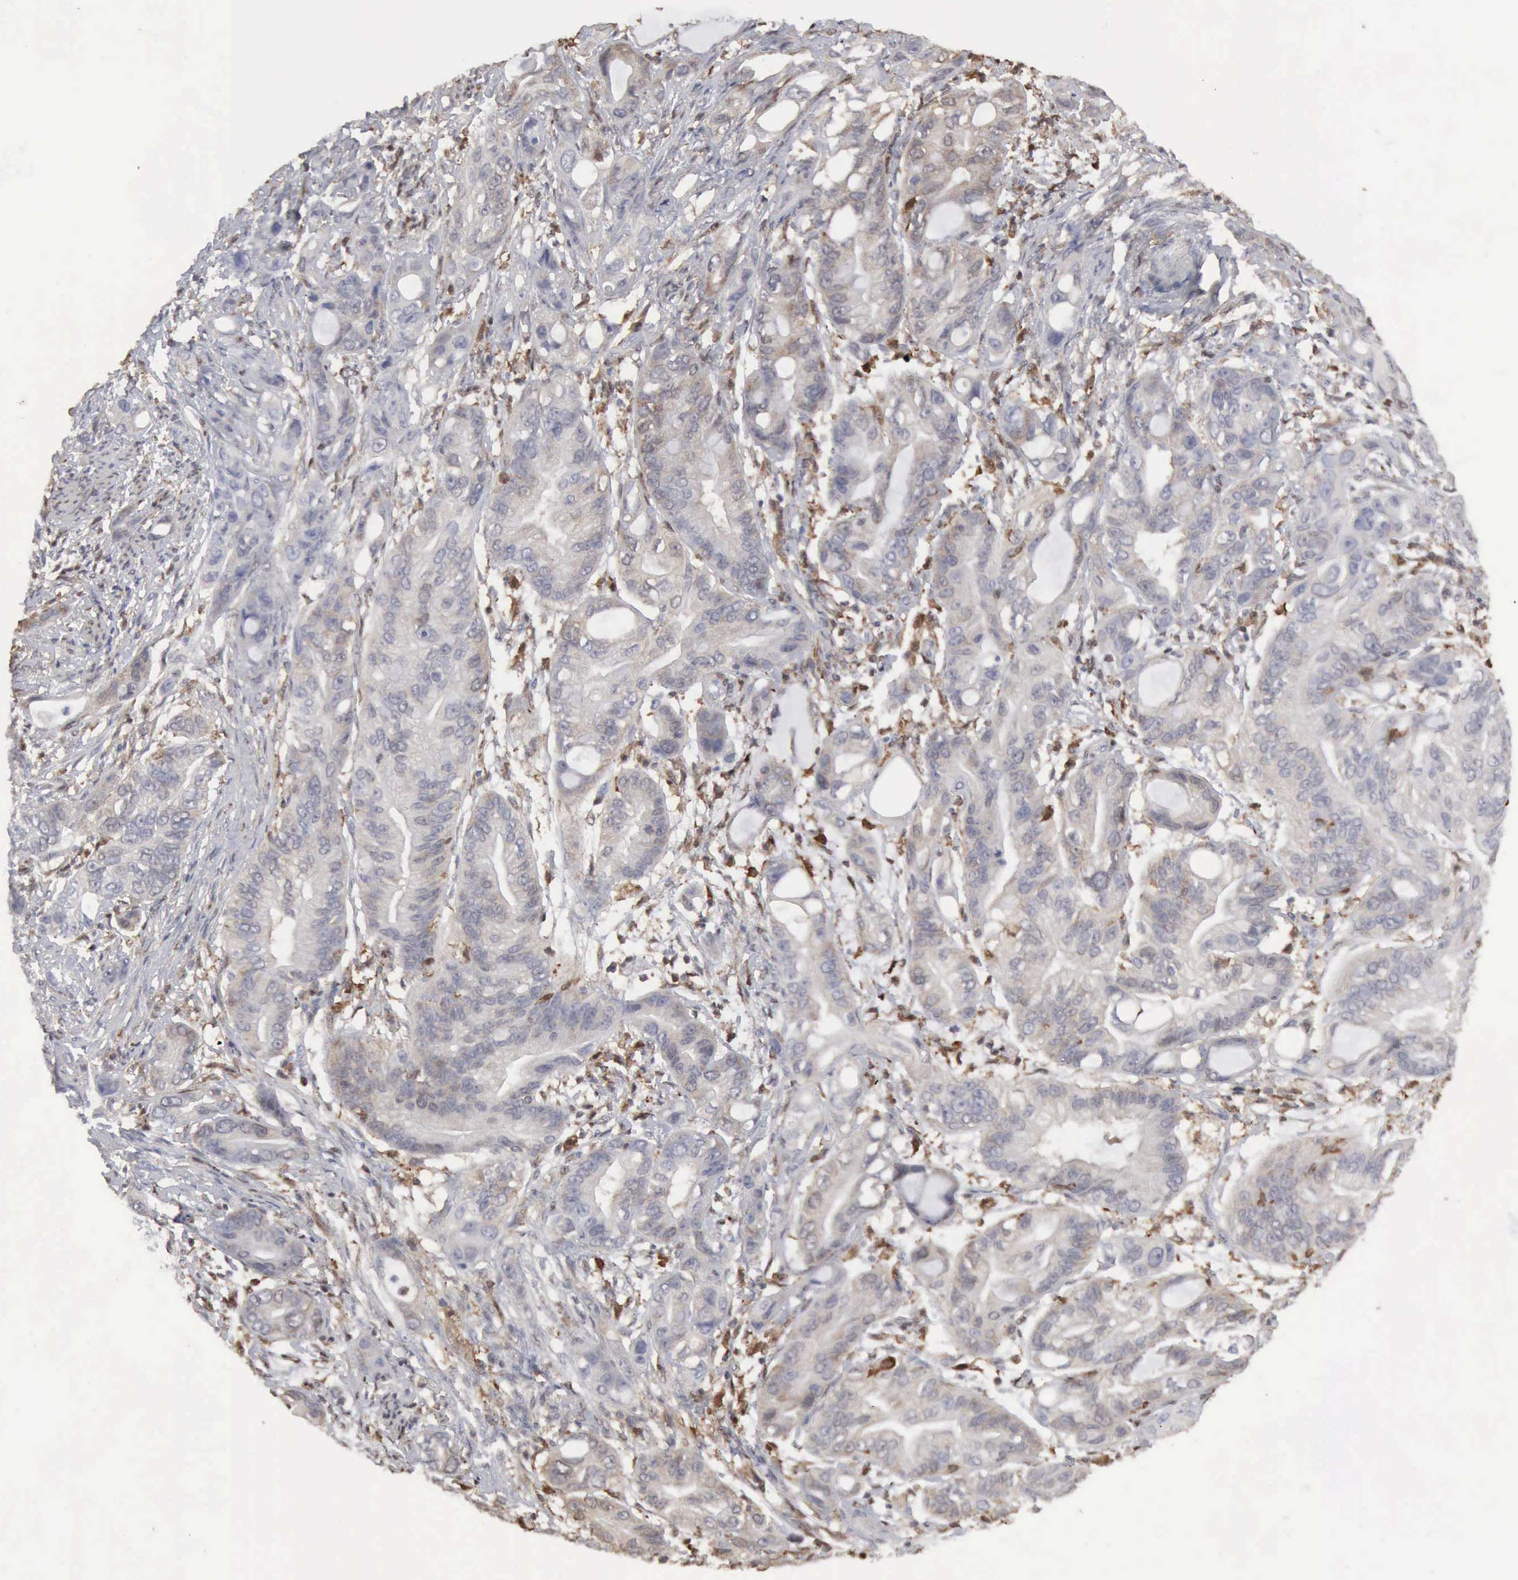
{"staining": {"intensity": "weak", "quantity": "25%-75%", "location": "cytoplasmic/membranous"}, "tissue": "stomach cancer", "cell_type": "Tumor cells", "image_type": "cancer", "snomed": [{"axis": "morphology", "description": "Adenocarcinoma, NOS"}, {"axis": "topography", "description": "Stomach, upper"}], "caption": "The immunohistochemical stain highlights weak cytoplasmic/membranous positivity in tumor cells of adenocarcinoma (stomach) tissue.", "gene": "STAT1", "patient": {"sex": "male", "age": 47}}